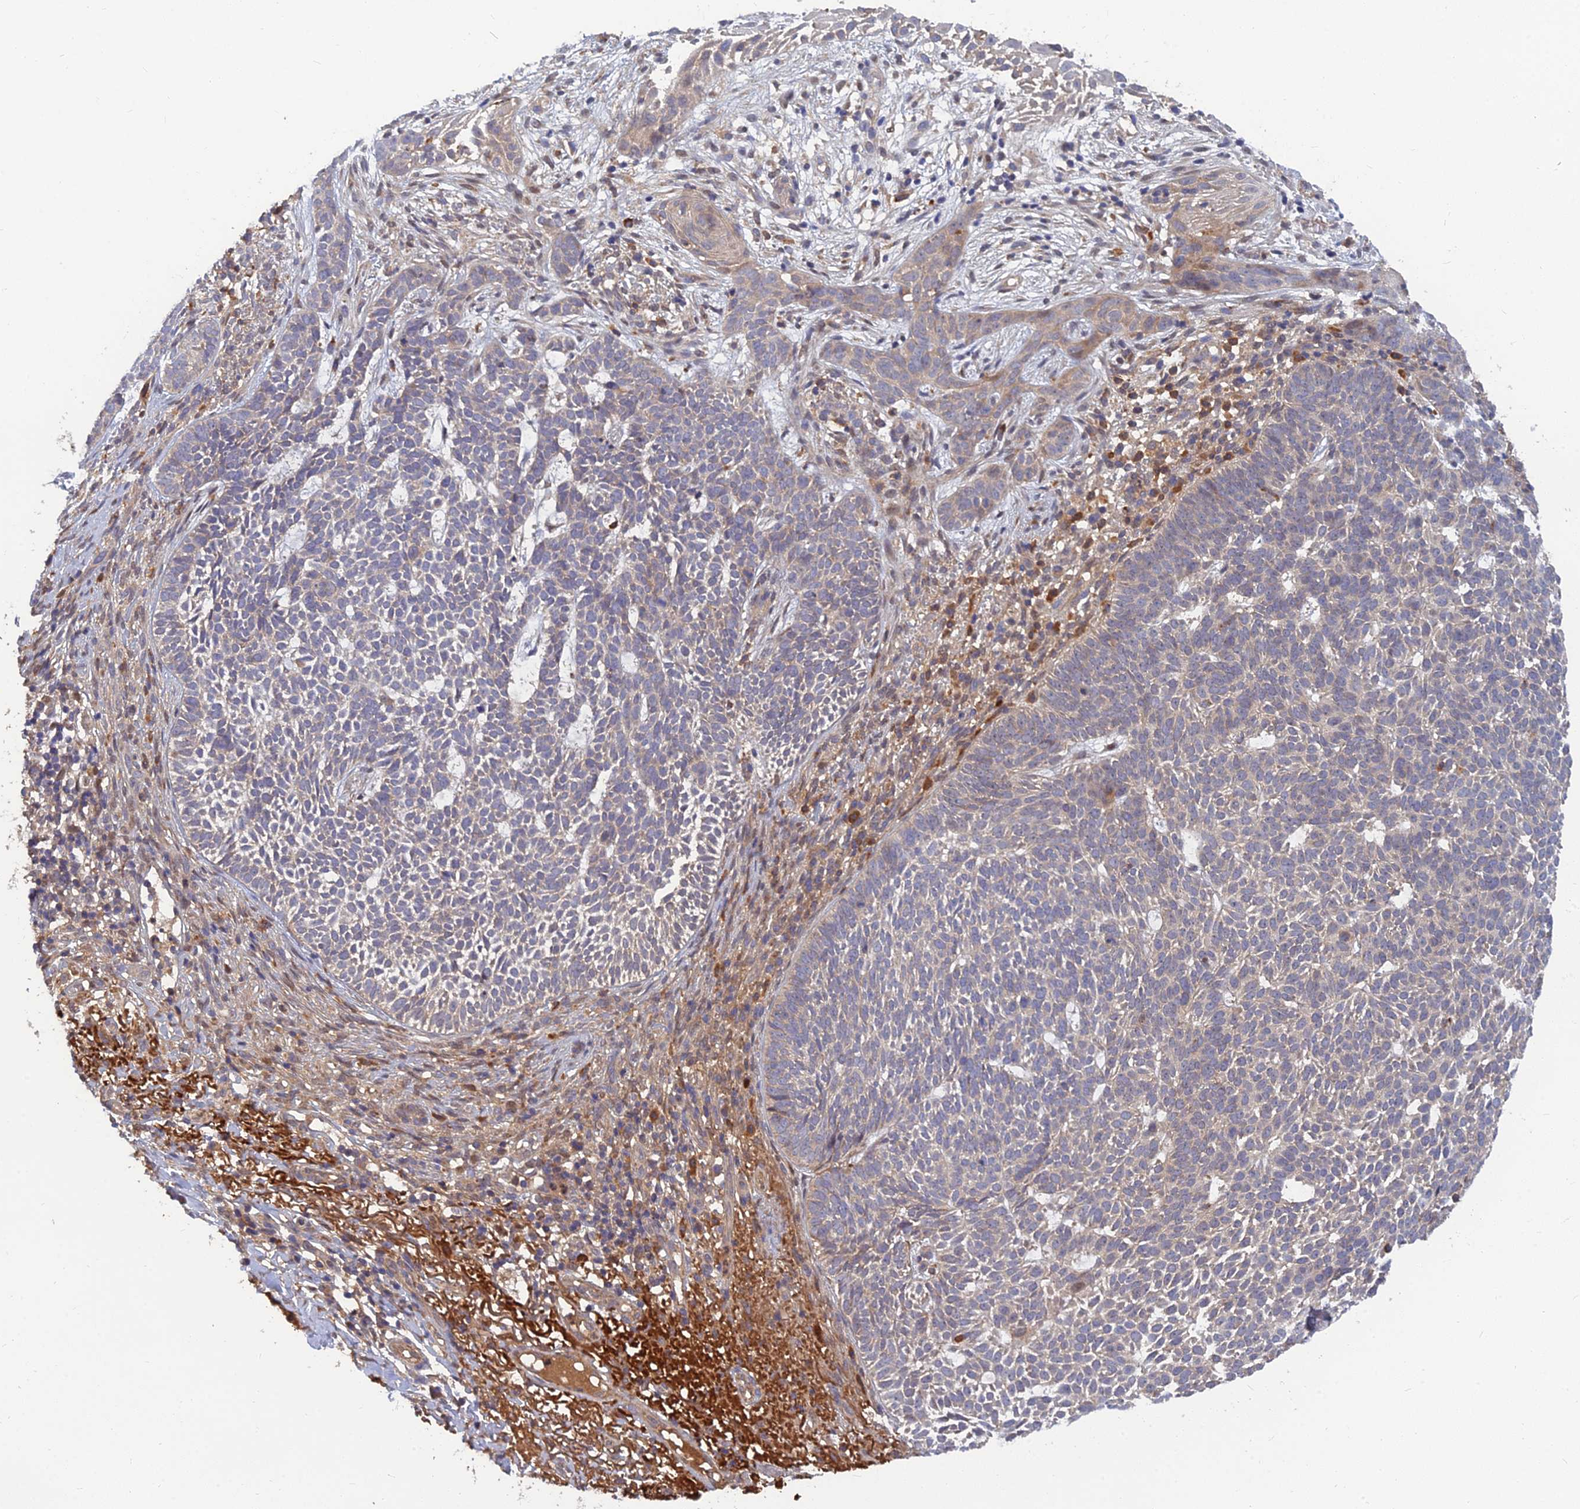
{"staining": {"intensity": "negative", "quantity": "none", "location": "none"}, "tissue": "skin cancer", "cell_type": "Tumor cells", "image_type": "cancer", "snomed": [{"axis": "morphology", "description": "Basal cell carcinoma"}, {"axis": "topography", "description": "Skin"}], "caption": "Basal cell carcinoma (skin) stained for a protein using immunohistochemistry (IHC) reveals no expression tumor cells.", "gene": "FAM151B", "patient": {"sex": "female", "age": 78}}